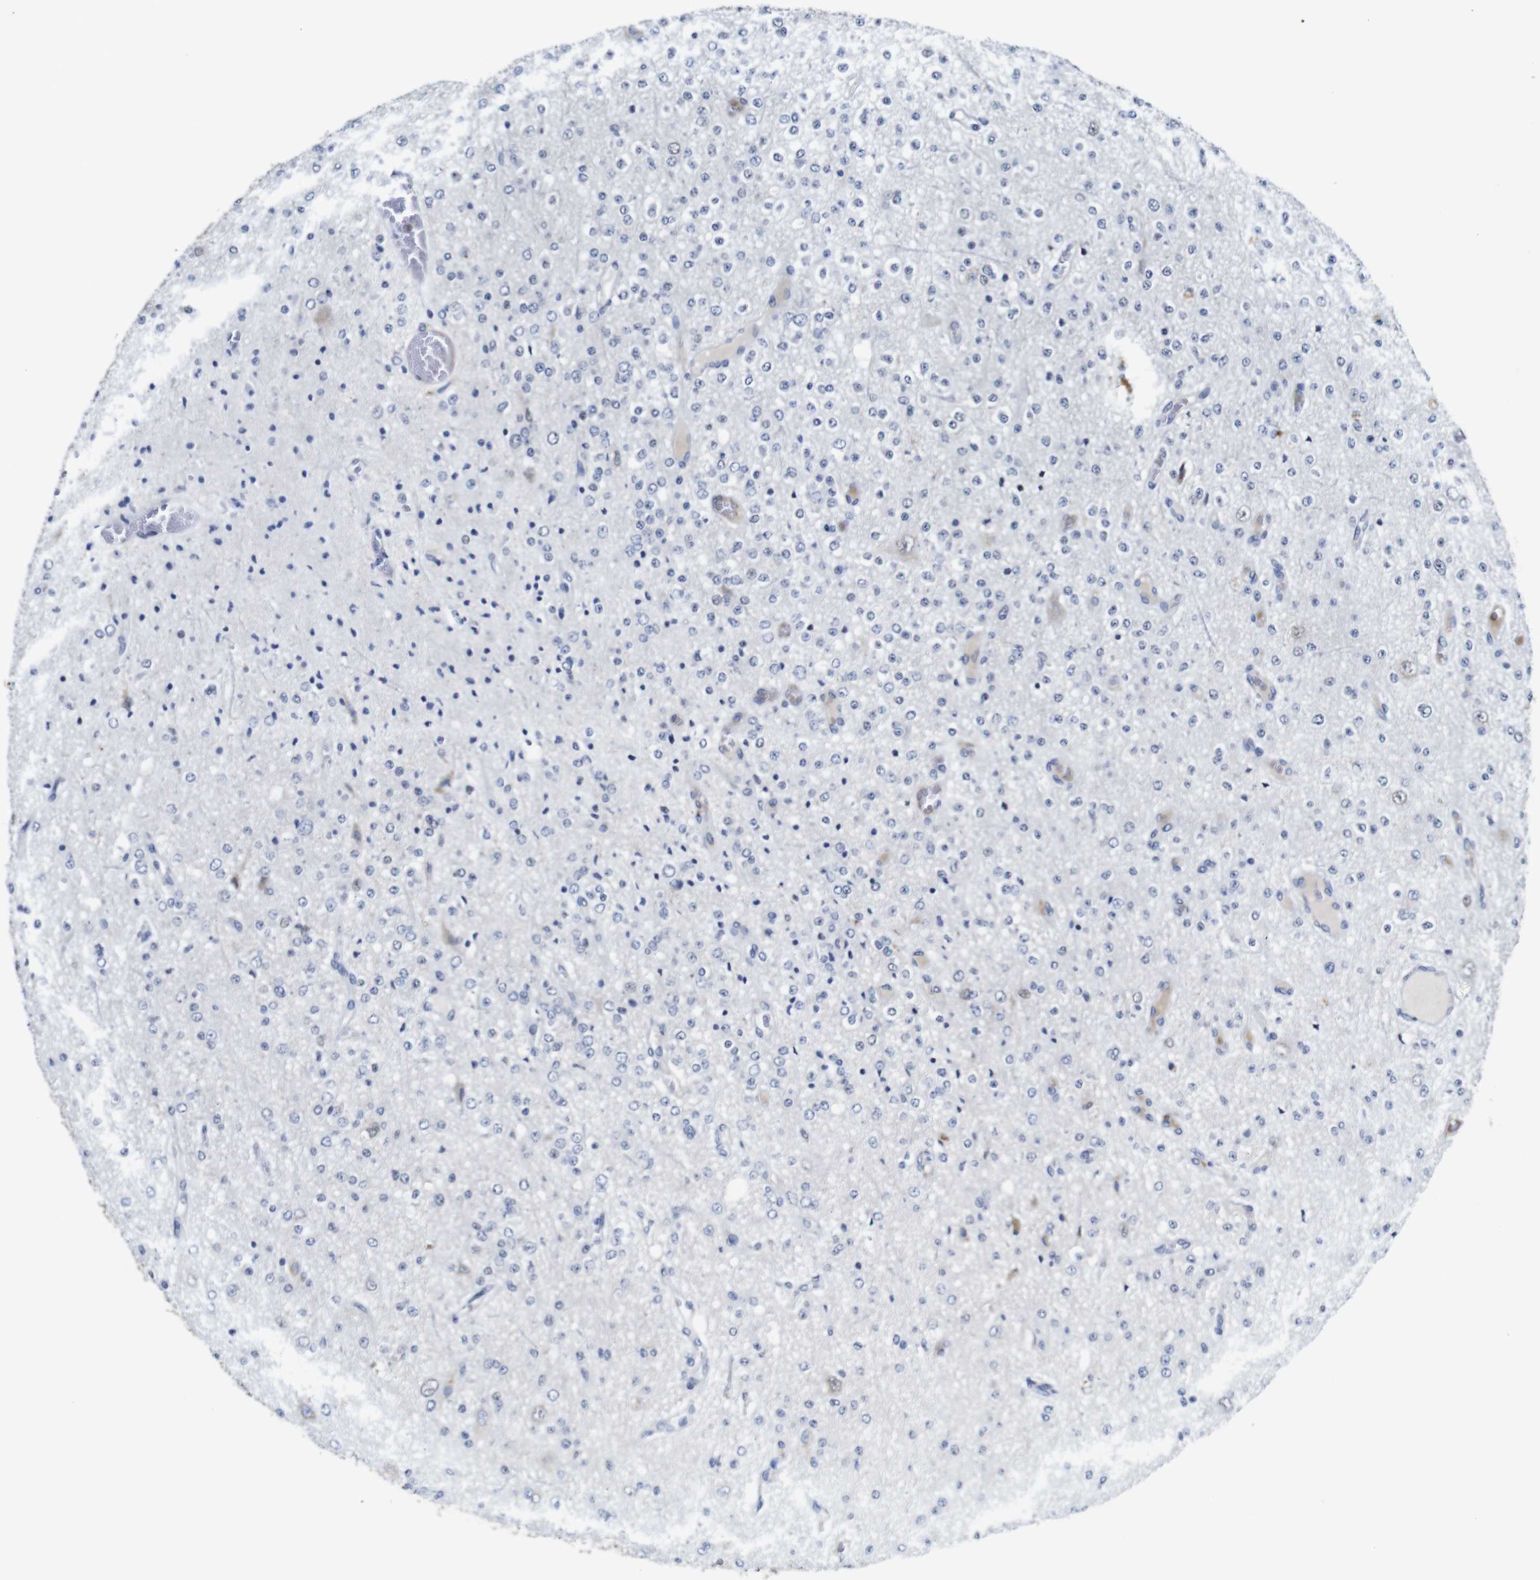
{"staining": {"intensity": "negative", "quantity": "none", "location": "none"}, "tissue": "glioma", "cell_type": "Tumor cells", "image_type": "cancer", "snomed": [{"axis": "morphology", "description": "Glioma, malignant, Low grade"}, {"axis": "topography", "description": "Brain"}], "caption": "This is an immunohistochemistry (IHC) image of human glioma. There is no expression in tumor cells.", "gene": "FURIN", "patient": {"sex": "male", "age": 38}}